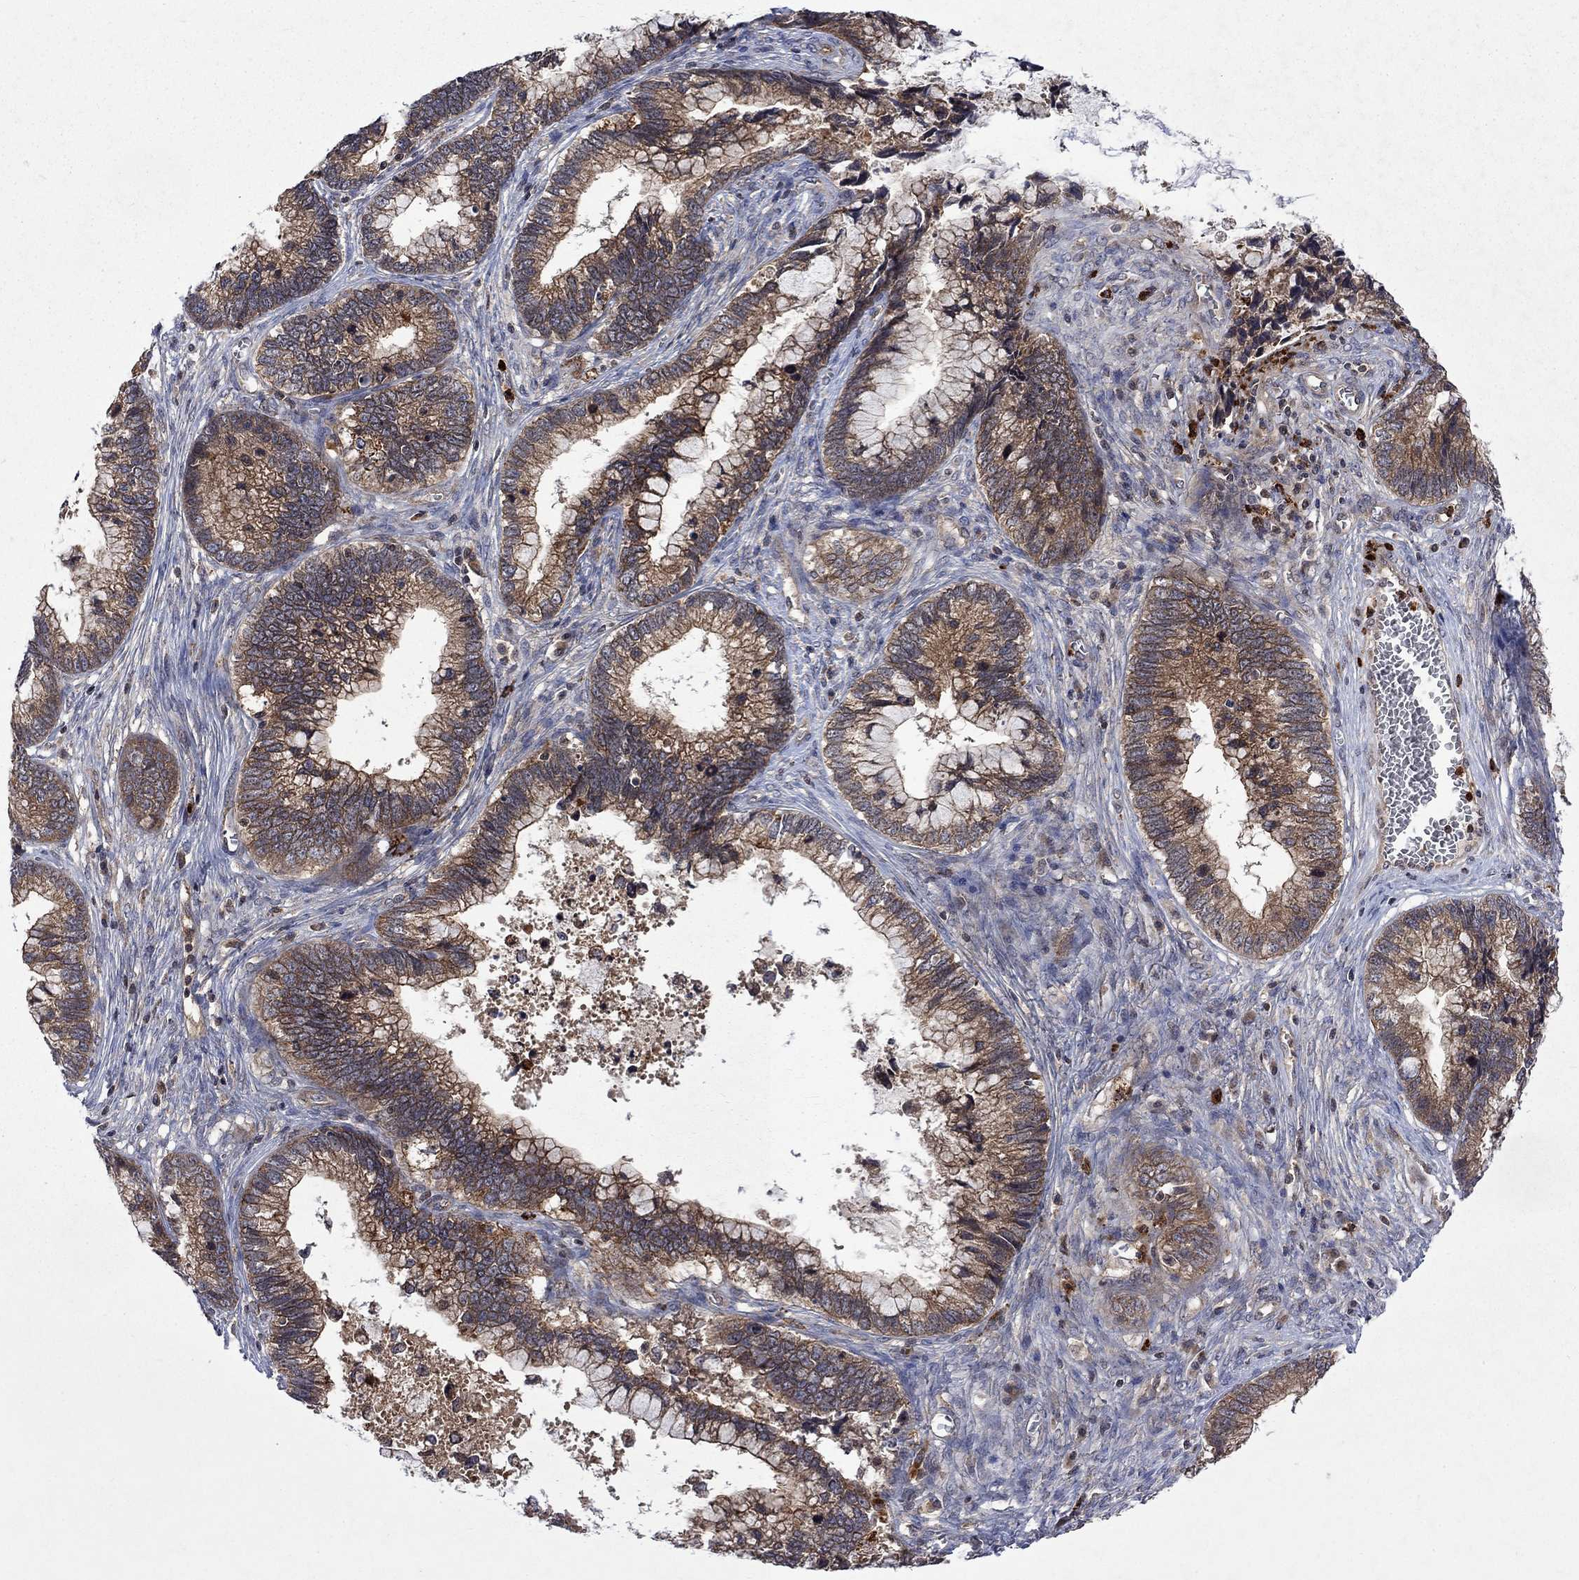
{"staining": {"intensity": "moderate", "quantity": ">75%", "location": "cytoplasmic/membranous"}, "tissue": "cervical cancer", "cell_type": "Tumor cells", "image_type": "cancer", "snomed": [{"axis": "morphology", "description": "Adenocarcinoma, NOS"}, {"axis": "topography", "description": "Cervix"}], "caption": "Human cervical cancer stained with a protein marker displays moderate staining in tumor cells.", "gene": "TMEM33", "patient": {"sex": "female", "age": 44}}